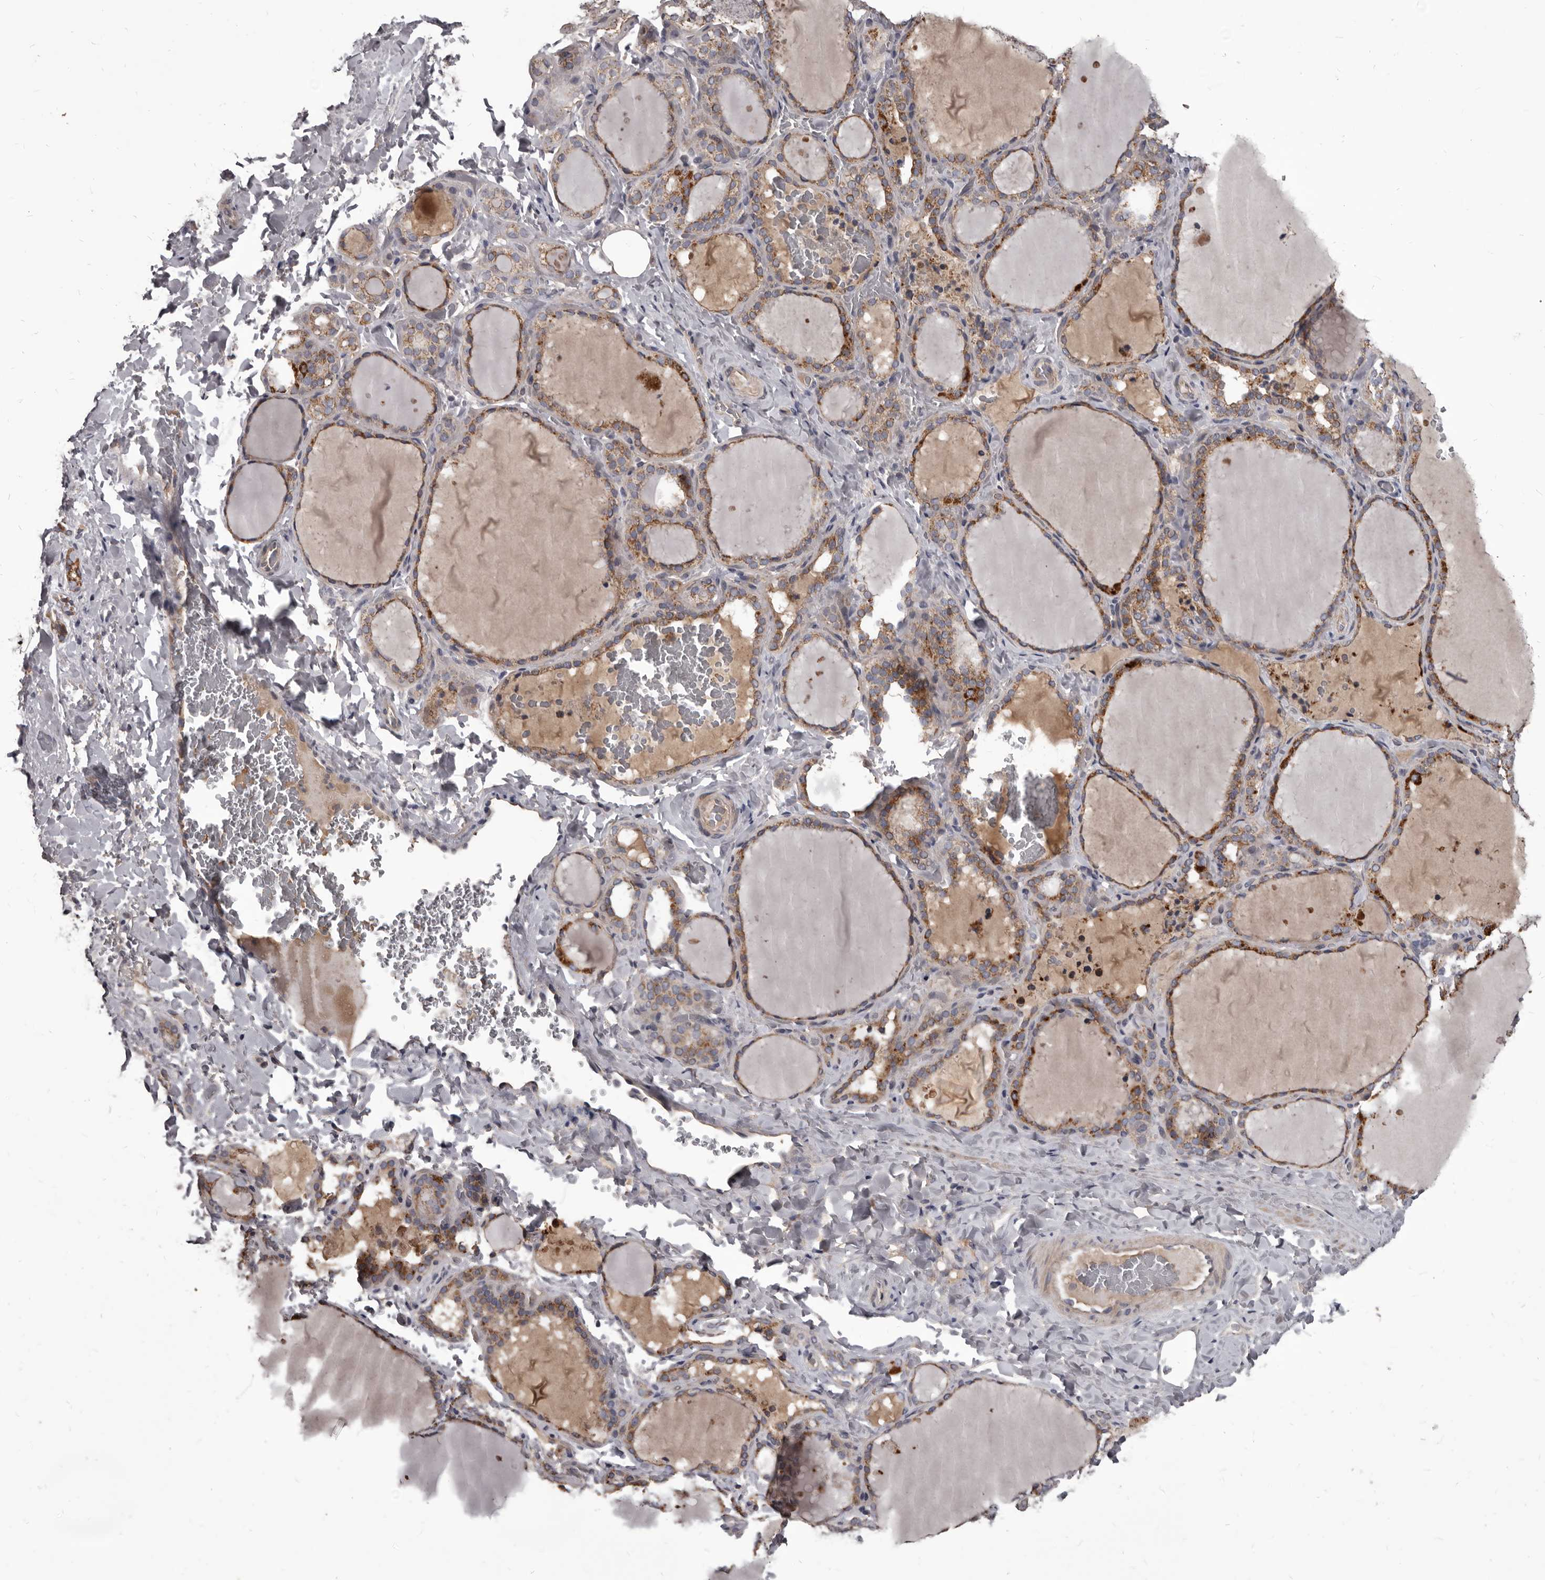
{"staining": {"intensity": "moderate", "quantity": ">75%", "location": "cytoplasmic/membranous"}, "tissue": "thyroid gland", "cell_type": "Glandular cells", "image_type": "normal", "snomed": [{"axis": "morphology", "description": "Normal tissue, NOS"}, {"axis": "topography", "description": "Thyroid gland"}], "caption": "High-power microscopy captured an IHC histopathology image of normal thyroid gland, revealing moderate cytoplasmic/membranous expression in about >75% of glandular cells.", "gene": "ALDH5A1", "patient": {"sex": "female", "age": 22}}